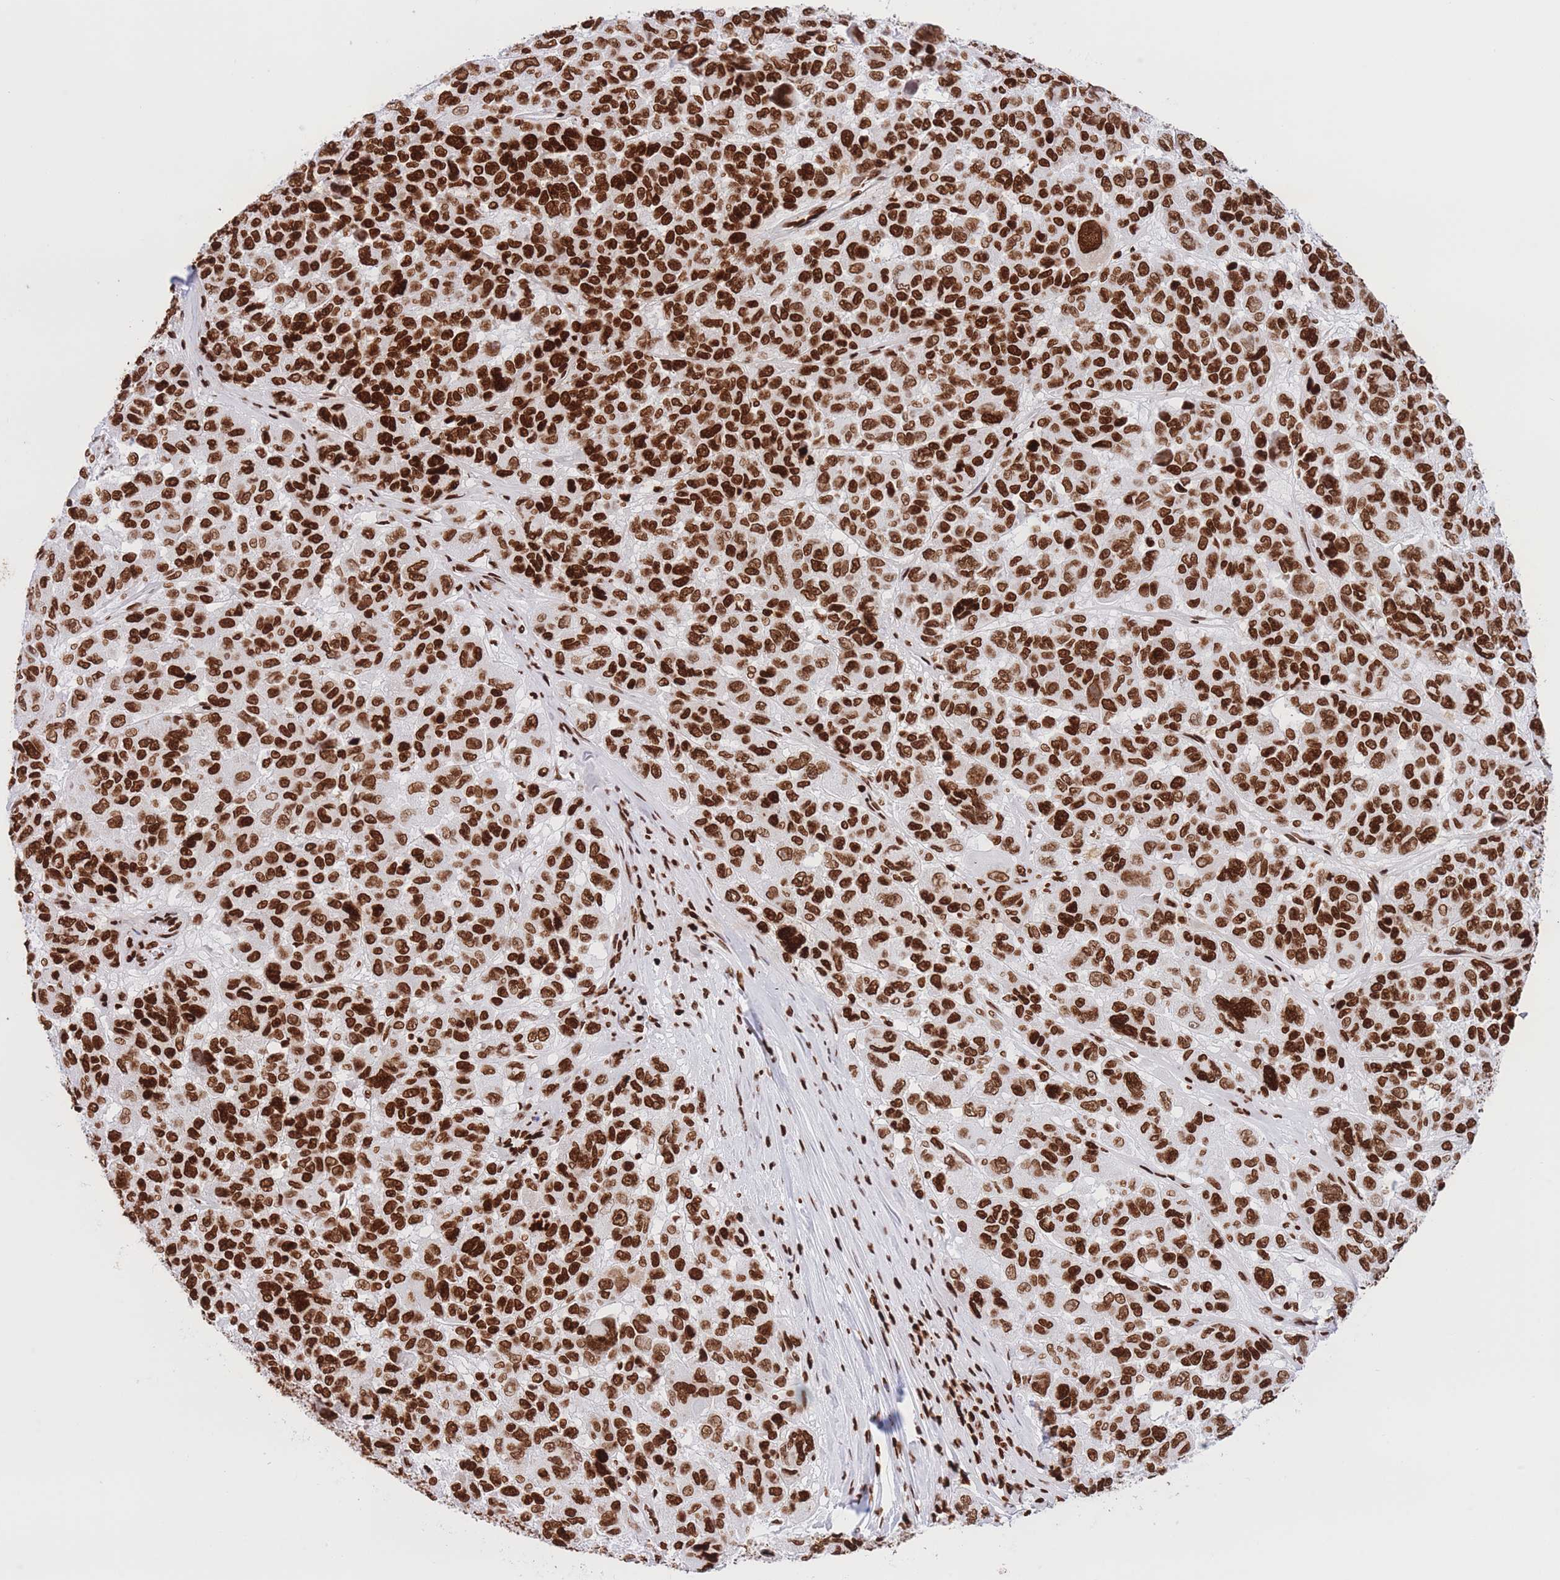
{"staining": {"intensity": "strong", "quantity": ">75%", "location": "nuclear"}, "tissue": "melanoma", "cell_type": "Tumor cells", "image_type": "cancer", "snomed": [{"axis": "morphology", "description": "Malignant melanoma, NOS"}, {"axis": "topography", "description": "Skin"}], "caption": "A micrograph of human malignant melanoma stained for a protein displays strong nuclear brown staining in tumor cells.", "gene": "H2BC11", "patient": {"sex": "female", "age": 66}}